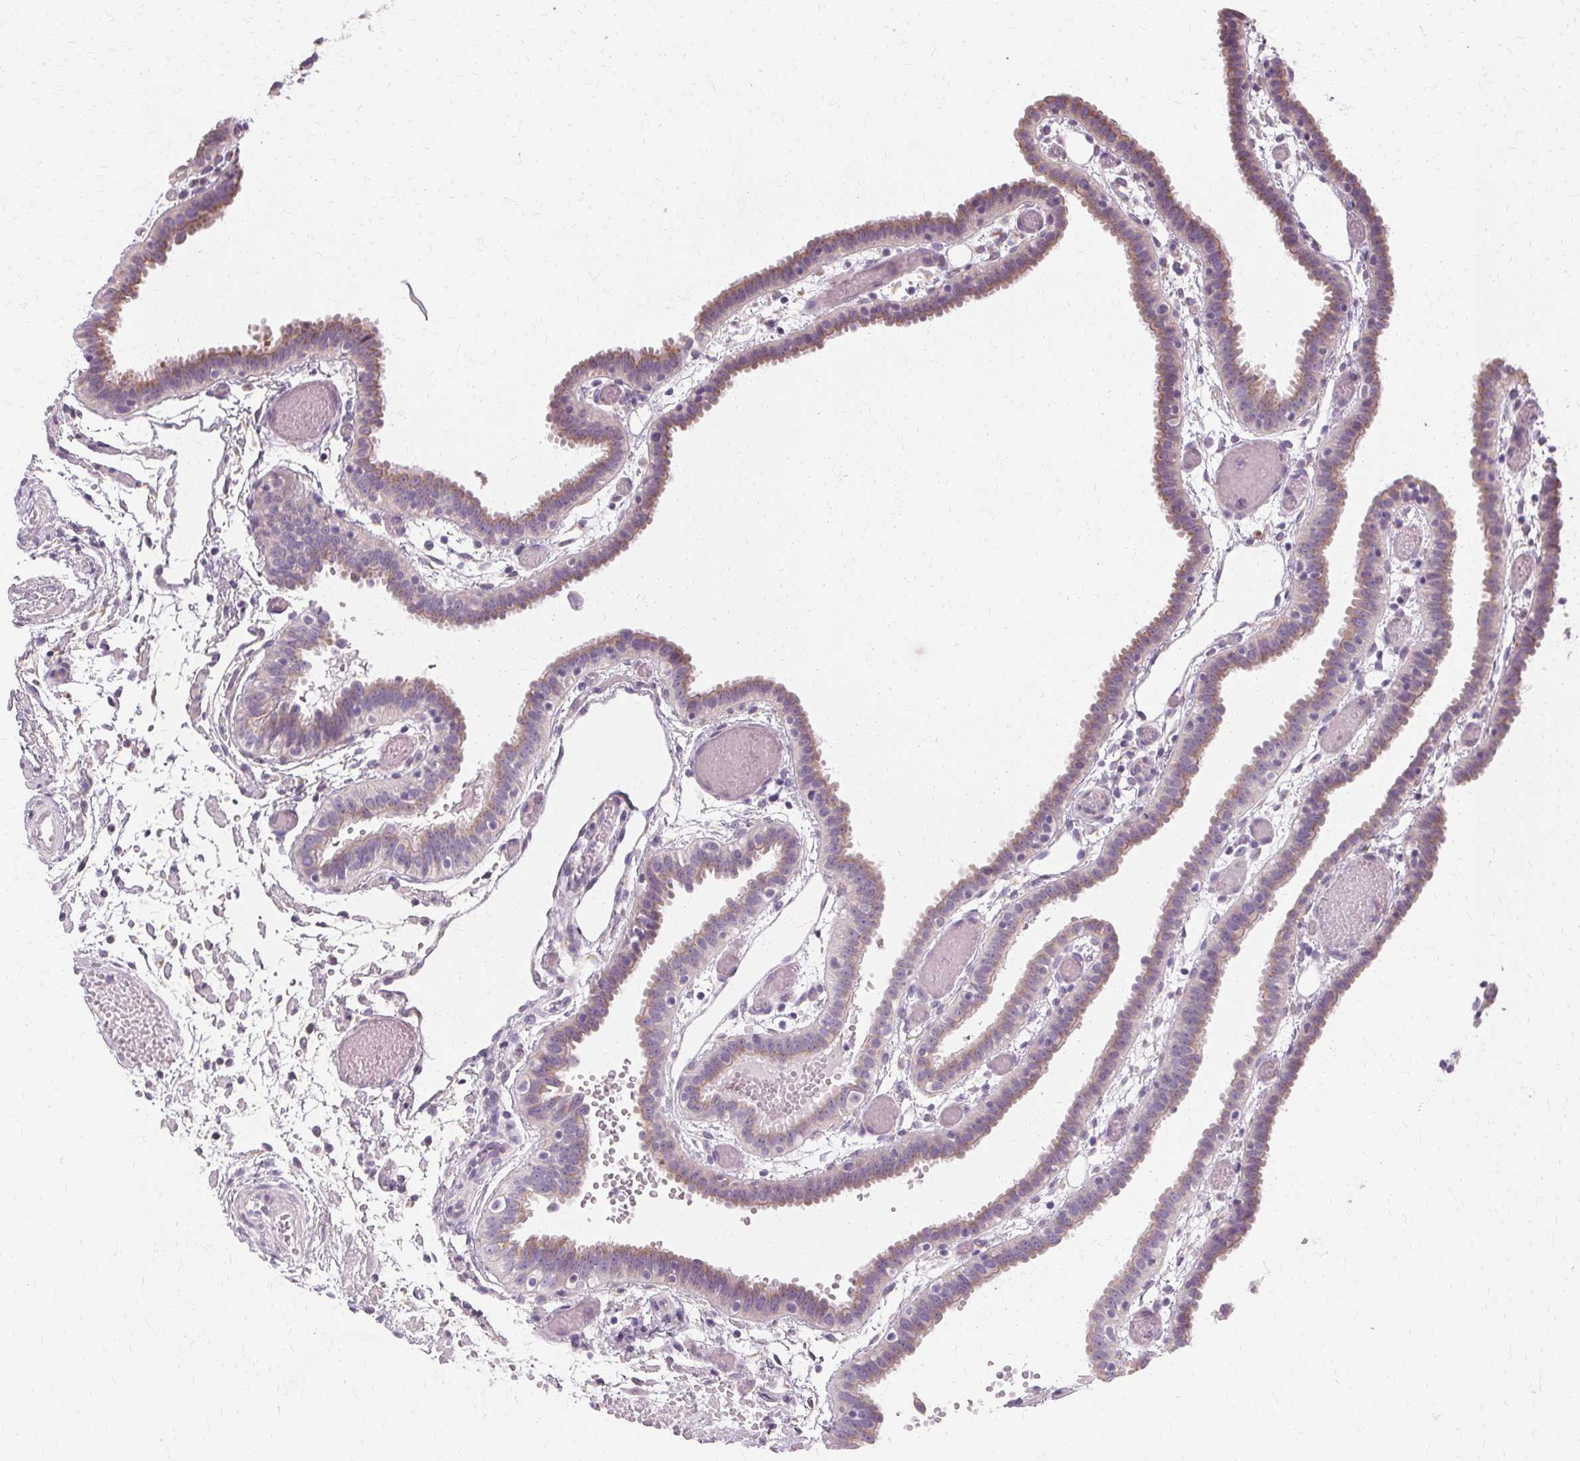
{"staining": {"intensity": "weak", "quantity": "<25%", "location": "cytoplasmic/membranous"}, "tissue": "fallopian tube", "cell_type": "Glandular cells", "image_type": "normal", "snomed": [{"axis": "morphology", "description": "Normal tissue, NOS"}, {"axis": "topography", "description": "Fallopian tube"}], "caption": "Immunohistochemistry (IHC) of unremarkable human fallopian tube reveals no expression in glandular cells. Nuclei are stained in blue.", "gene": "FCRL3", "patient": {"sex": "female", "age": 37}}